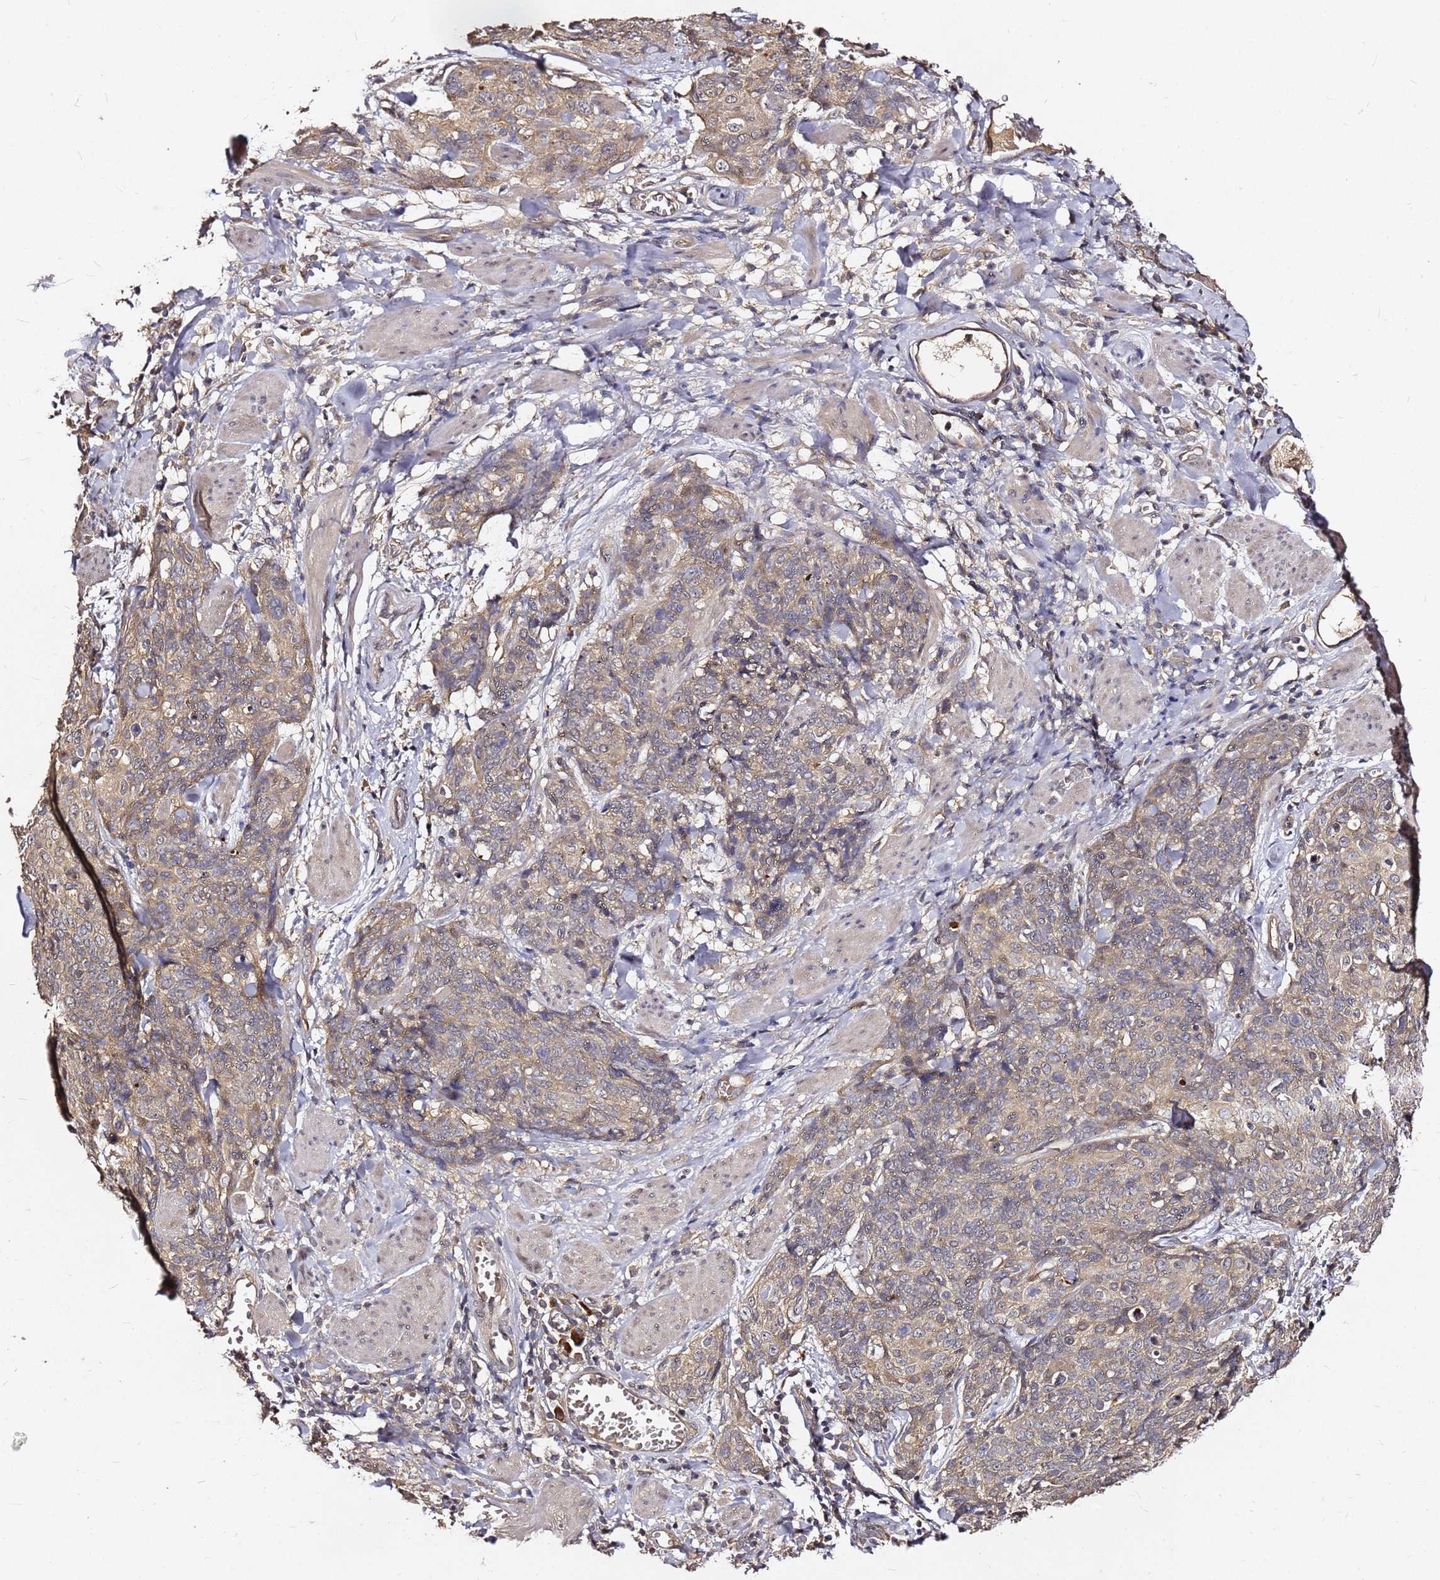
{"staining": {"intensity": "weak", "quantity": ">75%", "location": "cytoplasmic/membranous"}, "tissue": "skin cancer", "cell_type": "Tumor cells", "image_type": "cancer", "snomed": [{"axis": "morphology", "description": "Squamous cell carcinoma, NOS"}, {"axis": "topography", "description": "Skin"}, {"axis": "topography", "description": "Vulva"}], "caption": "Skin squamous cell carcinoma stained with a brown dye reveals weak cytoplasmic/membranous positive positivity in approximately >75% of tumor cells.", "gene": "C6orf136", "patient": {"sex": "female", "age": 85}}